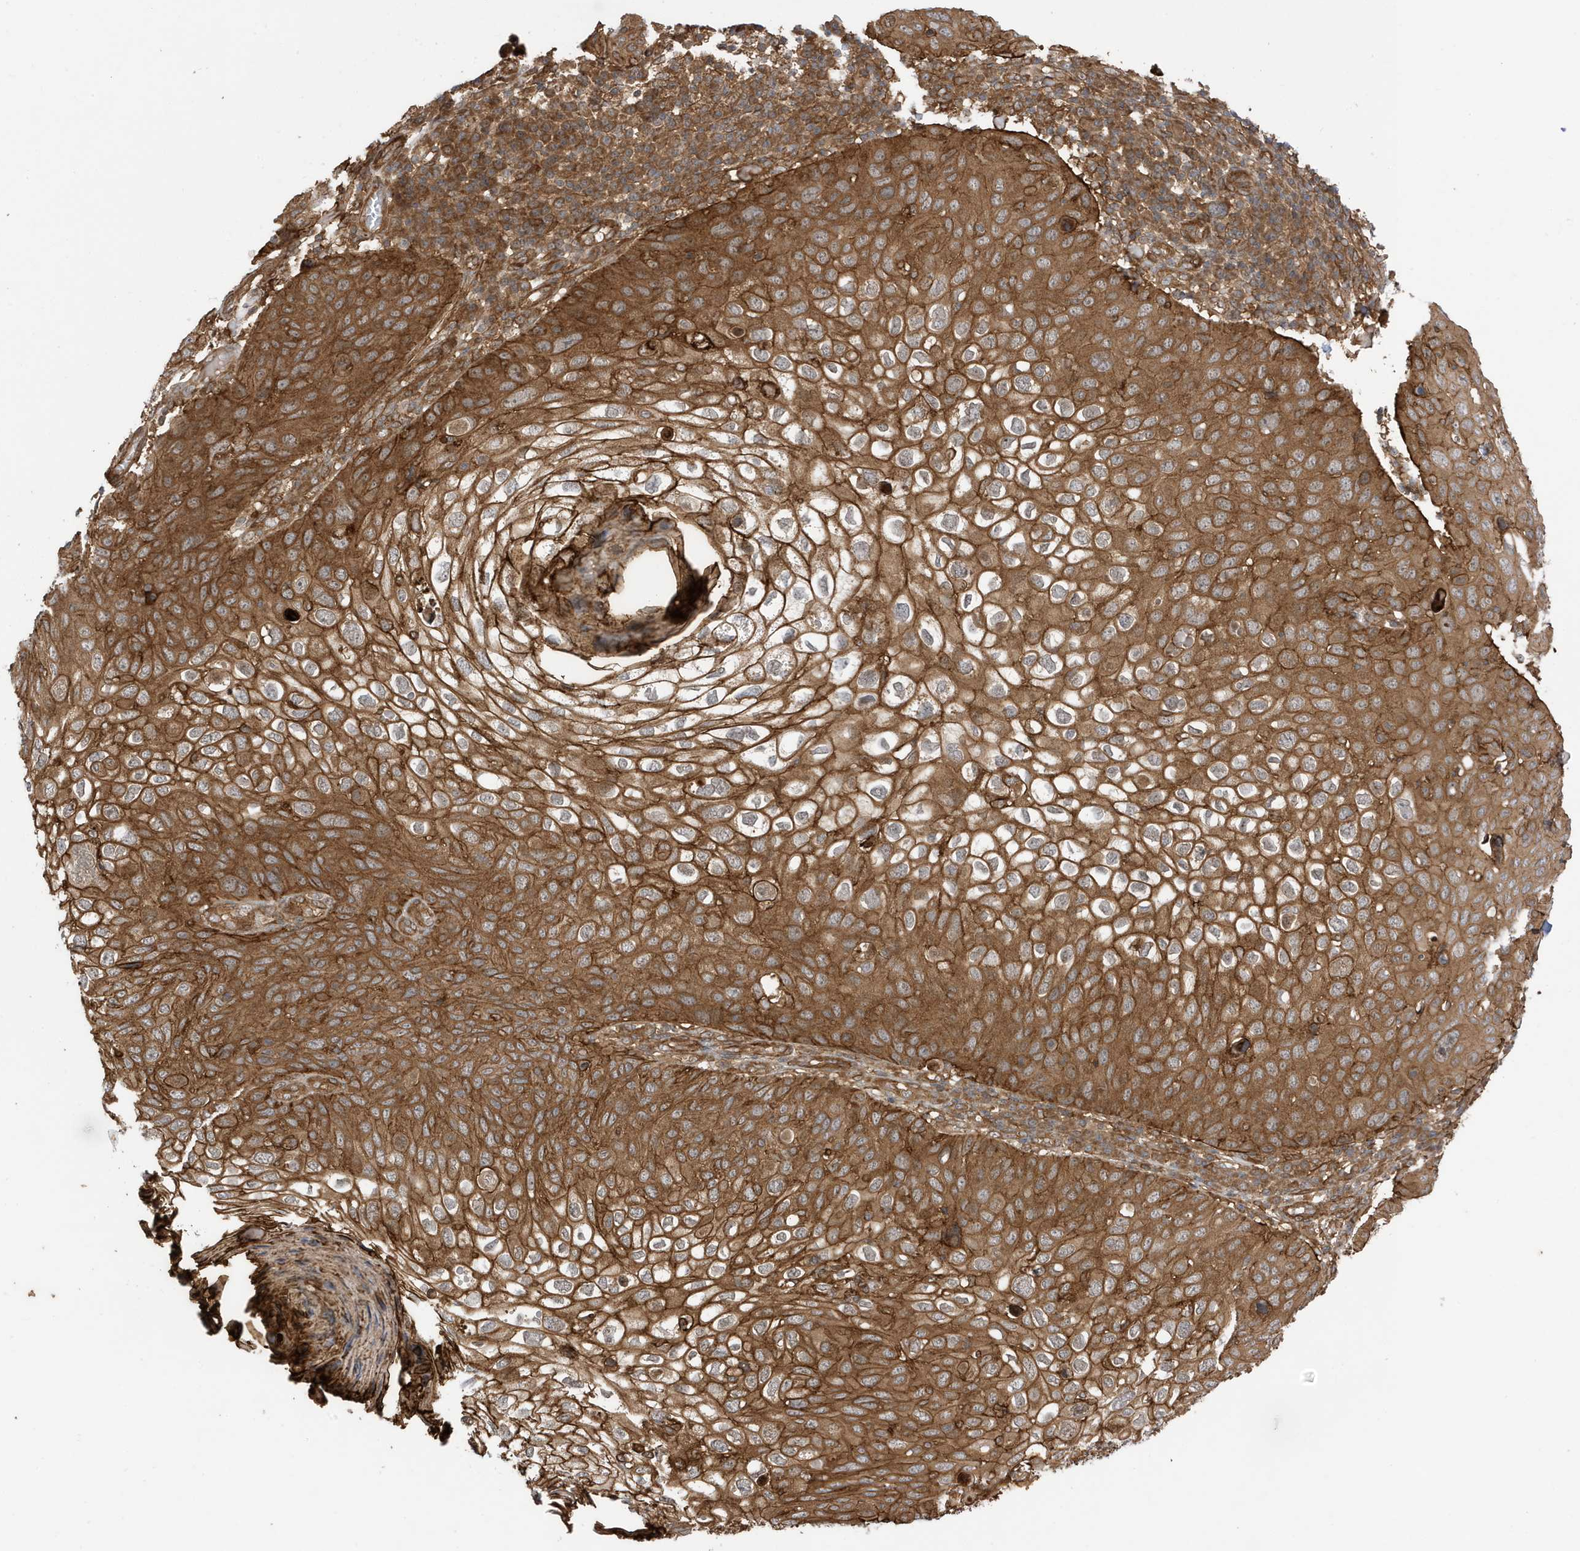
{"staining": {"intensity": "moderate", "quantity": ">75%", "location": "cytoplasmic/membranous"}, "tissue": "skin cancer", "cell_type": "Tumor cells", "image_type": "cancer", "snomed": [{"axis": "morphology", "description": "Squamous cell carcinoma, NOS"}, {"axis": "topography", "description": "Skin"}], "caption": "Moderate cytoplasmic/membranous expression is seen in about >75% of tumor cells in skin cancer (squamous cell carcinoma).", "gene": "CDC42EP3", "patient": {"sex": "female", "age": 90}}